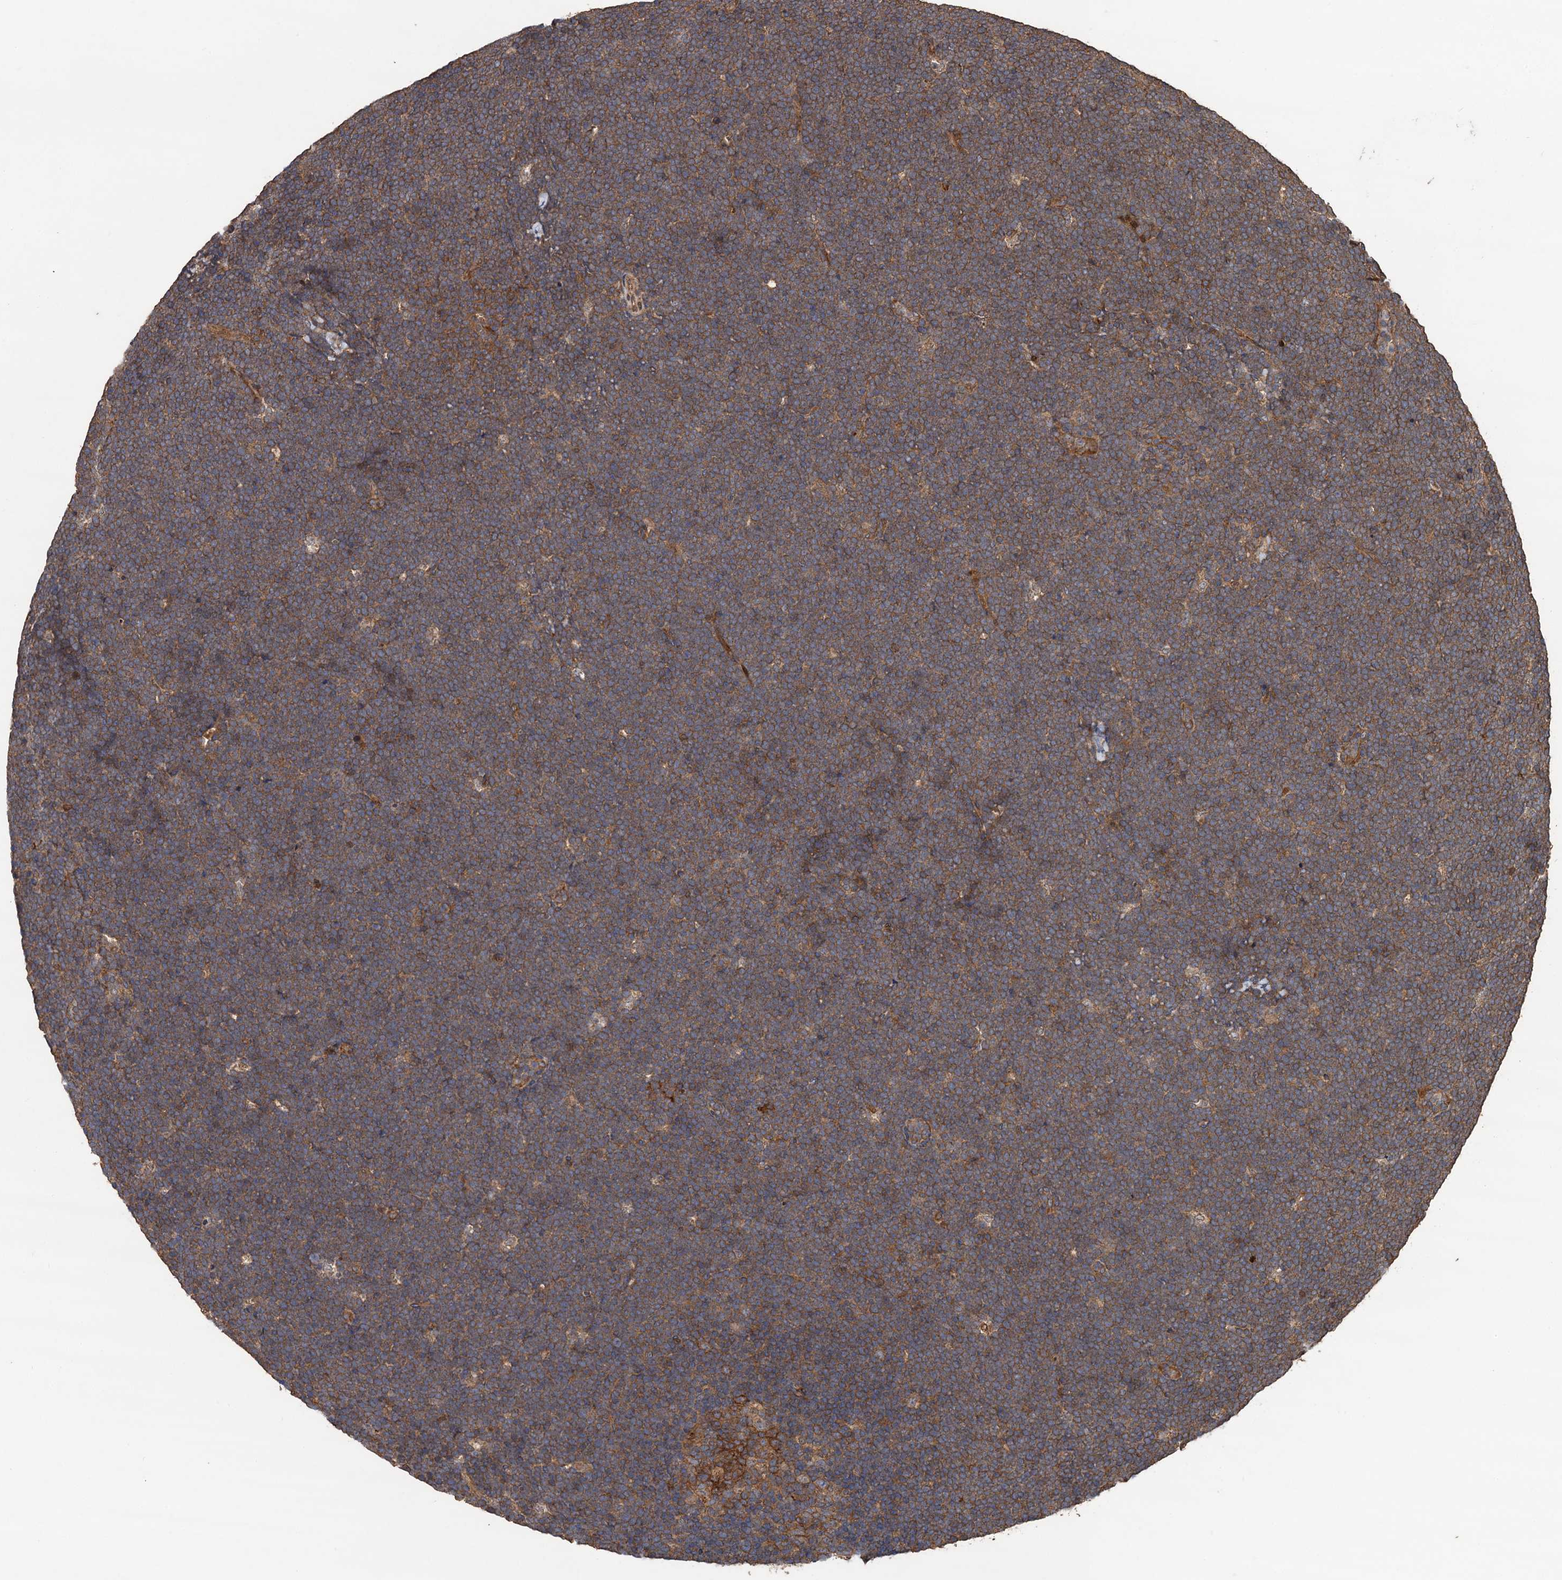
{"staining": {"intensity": "moderate", "quantity": ">75%", "location": "cytoplasmic/membranous"}, "tissue": "lymphoma", "cell_type": "Tumor cells", "image_type": "cancer", "snomed": [{"axis": "morphology", "description": "Malignant lymphoma, non-Hodgkin's type, High grade"}, {"axis": "topography", "description": "Lymph node"}], "caption": "A brown stain highlights moderate cytoplasmic/membranous staining of a protein in human lymphoma tumor cells. Nuclei are stained in blue.", "gene": "TMEM39B", "patient": {"sex": "male", "age": 13}}